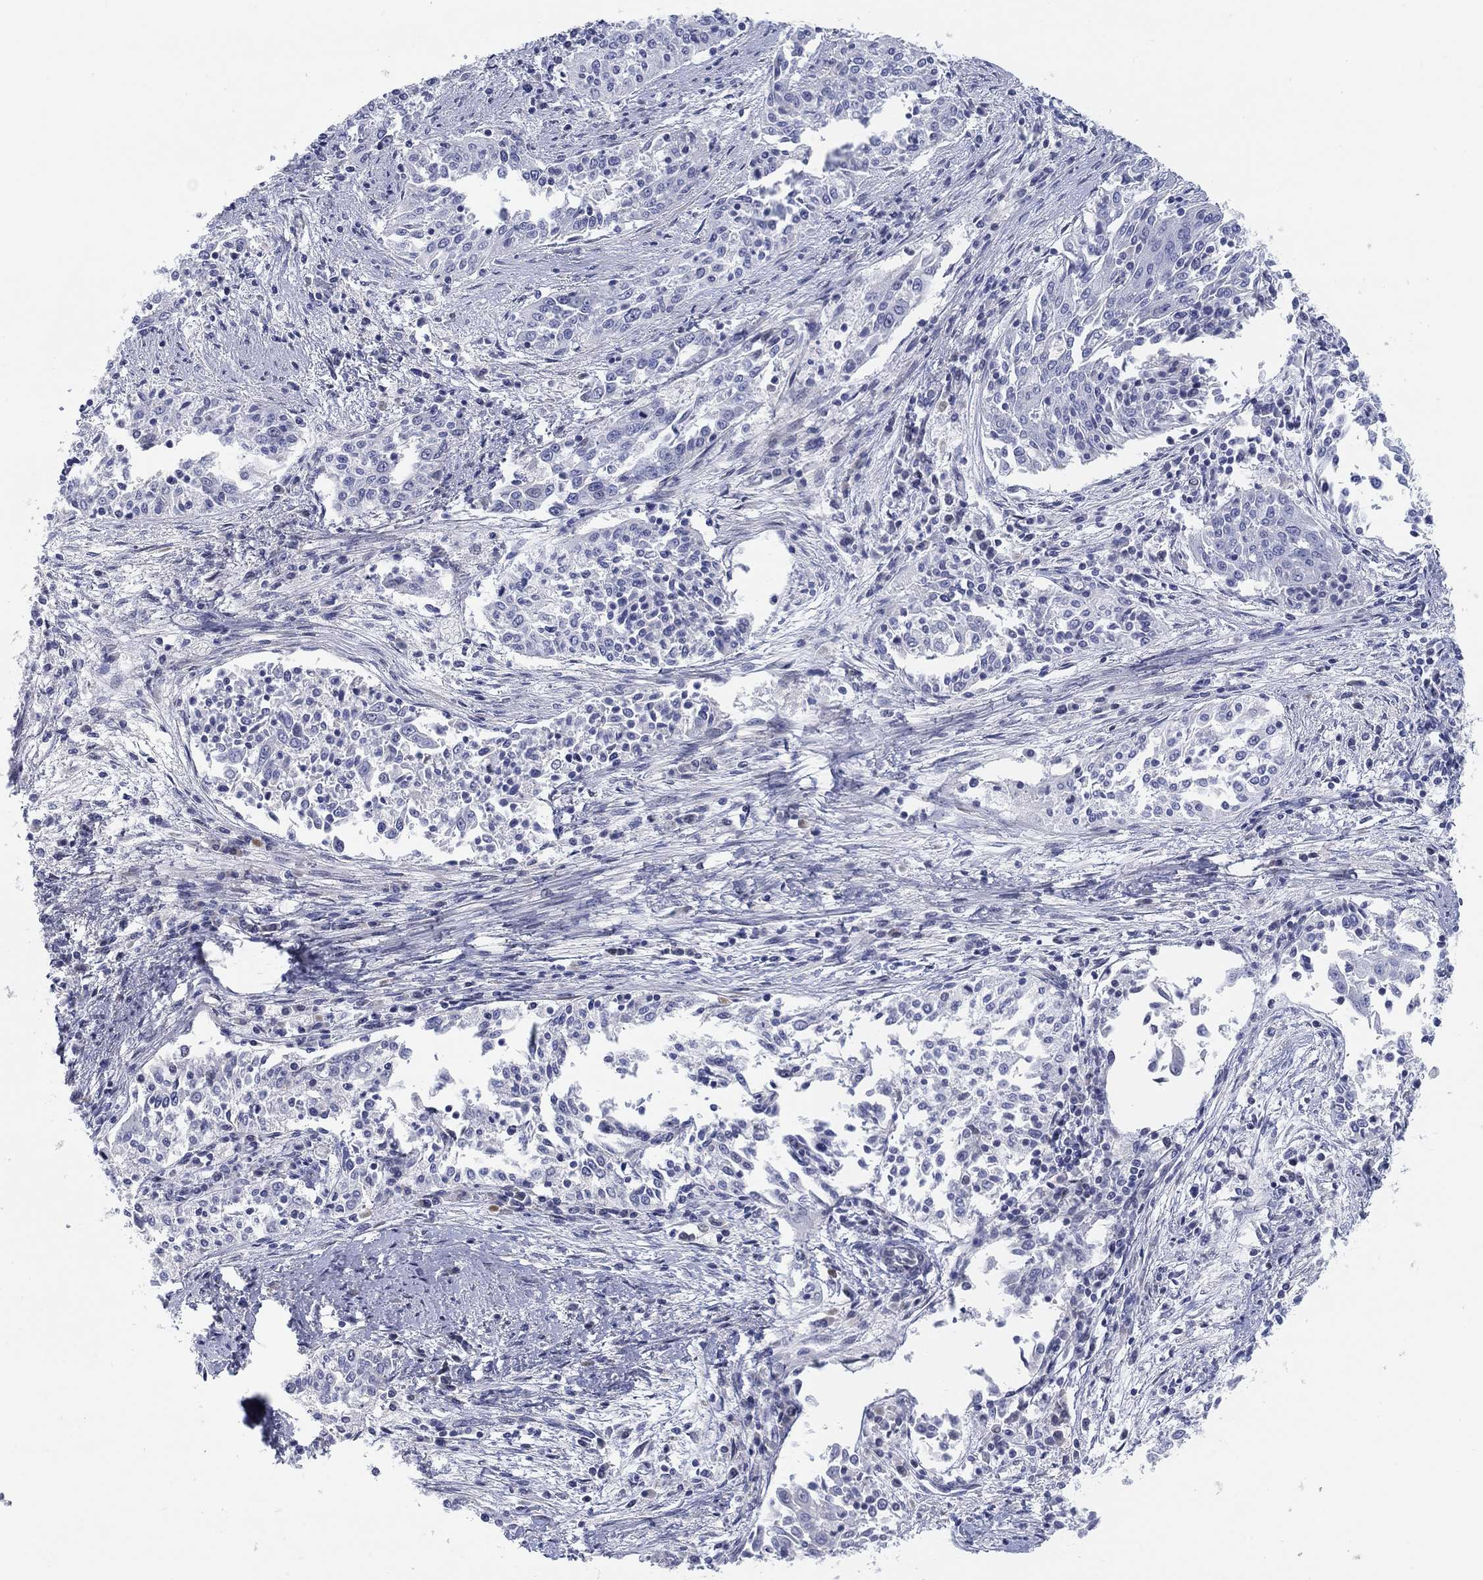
{"staining": {"intensity": "negative", "quantity": "none", "location": "none"}, "tissue": "cervical cancer", "cell_type": "Tumor cells", "image_type": "cancer", "snomed": [{"axis": "morphology", "description": "Squamous cell carcinoma, NOS"}, {"axis": "topography", "description": "Cervix"}], "caption": "Human cervical cancer (squamous cell carcinoma) stained for a protein using IHC displays no staining in tumor cells.", "gene": "HEATR4", "patient": {"sex": "female", "age": 41}}